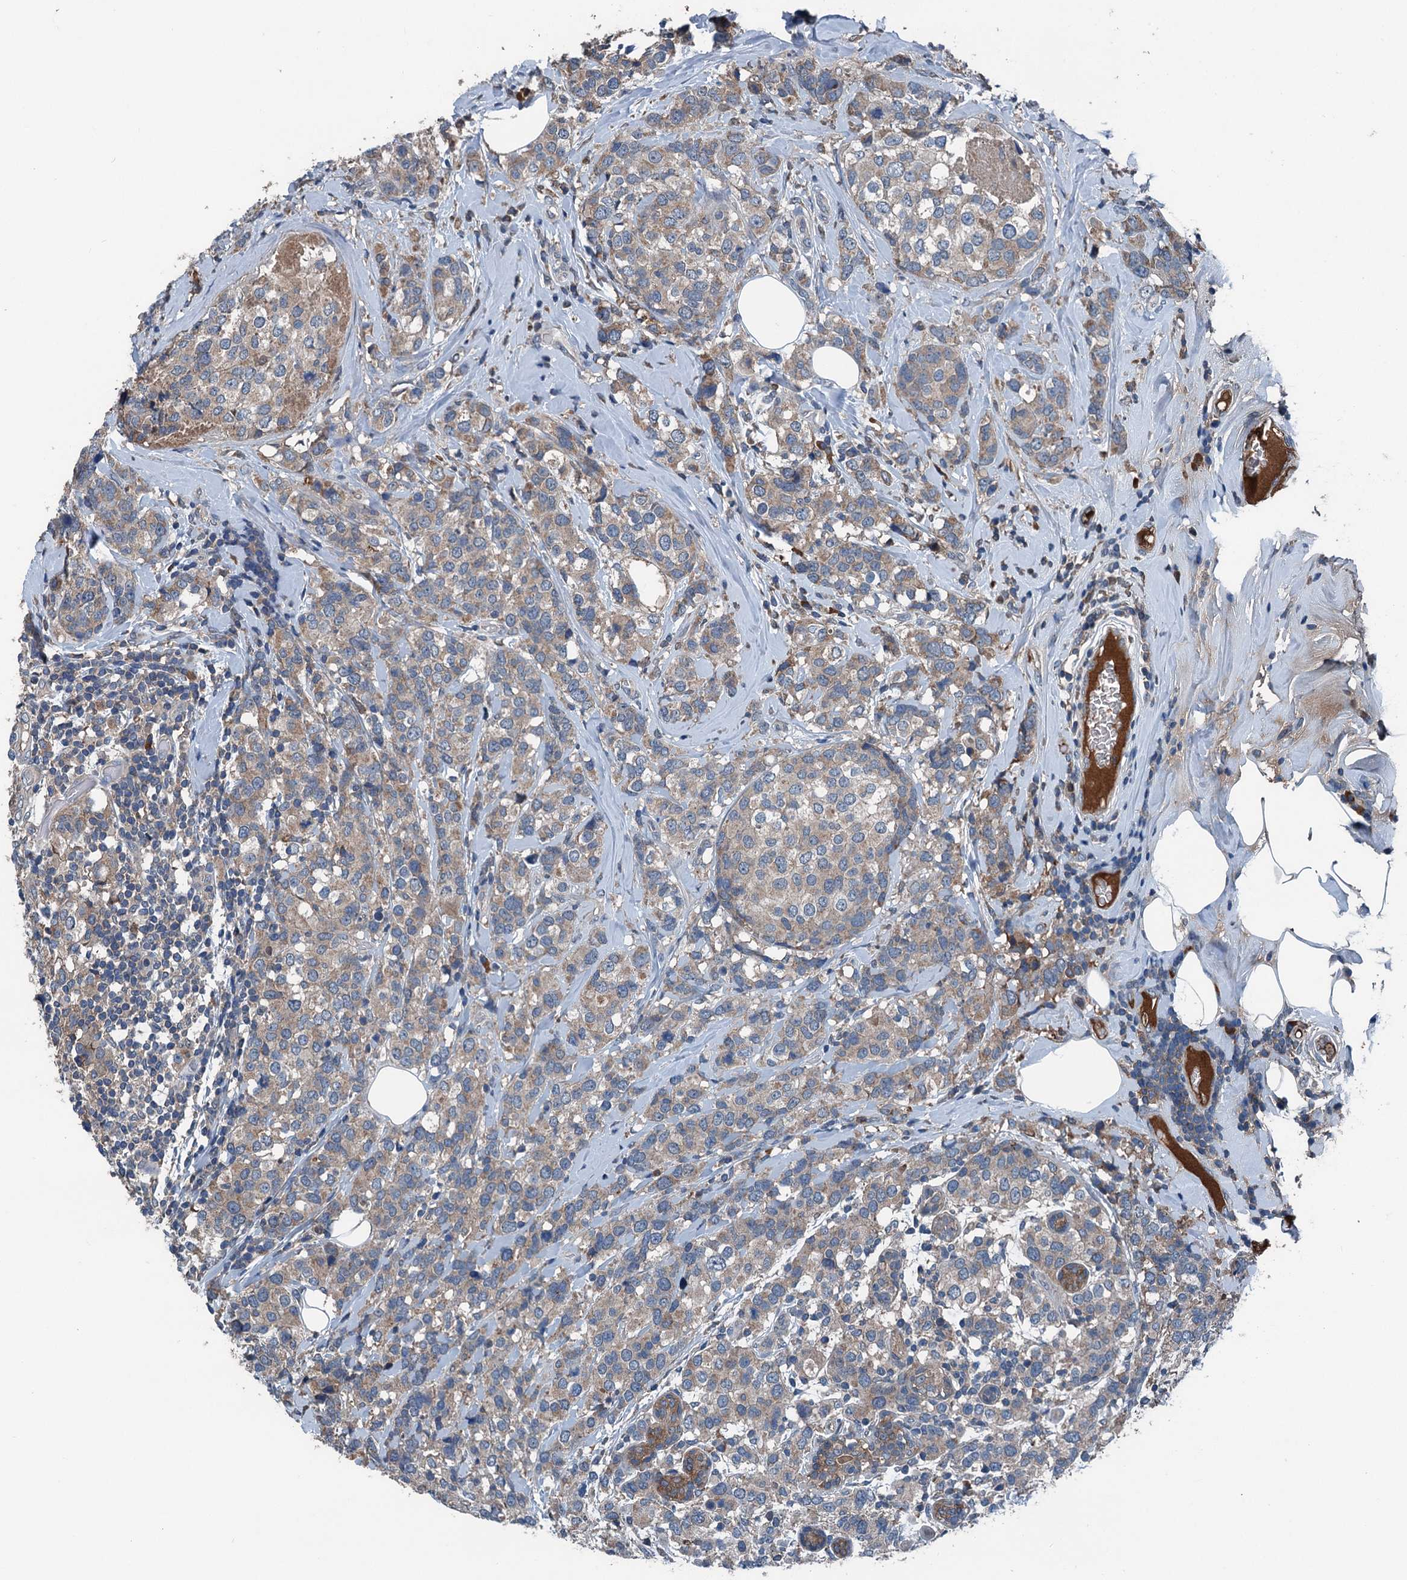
{"staining": {"intensity": "weak", "quantity": "25%-75%", "location": "cytoplasmic/membranous"}, "tissue": "breast cancer", "cell_type": "Tumor cells", "image_type": "cancer", "snomed": [{"axis": "morphology", "description": "Lobular carcinoma"}, {"axis": "topography", "description": "Breast"}], "caption": "Immunohistochemistry of human breast cancer (lobular carcinoma) reveals low levels of weak cytoplasmic/membranous staining in about 25%-75% of tumor cells.", "gene": "PDSS1", "patient": {"sex": "female", "age": 59}}